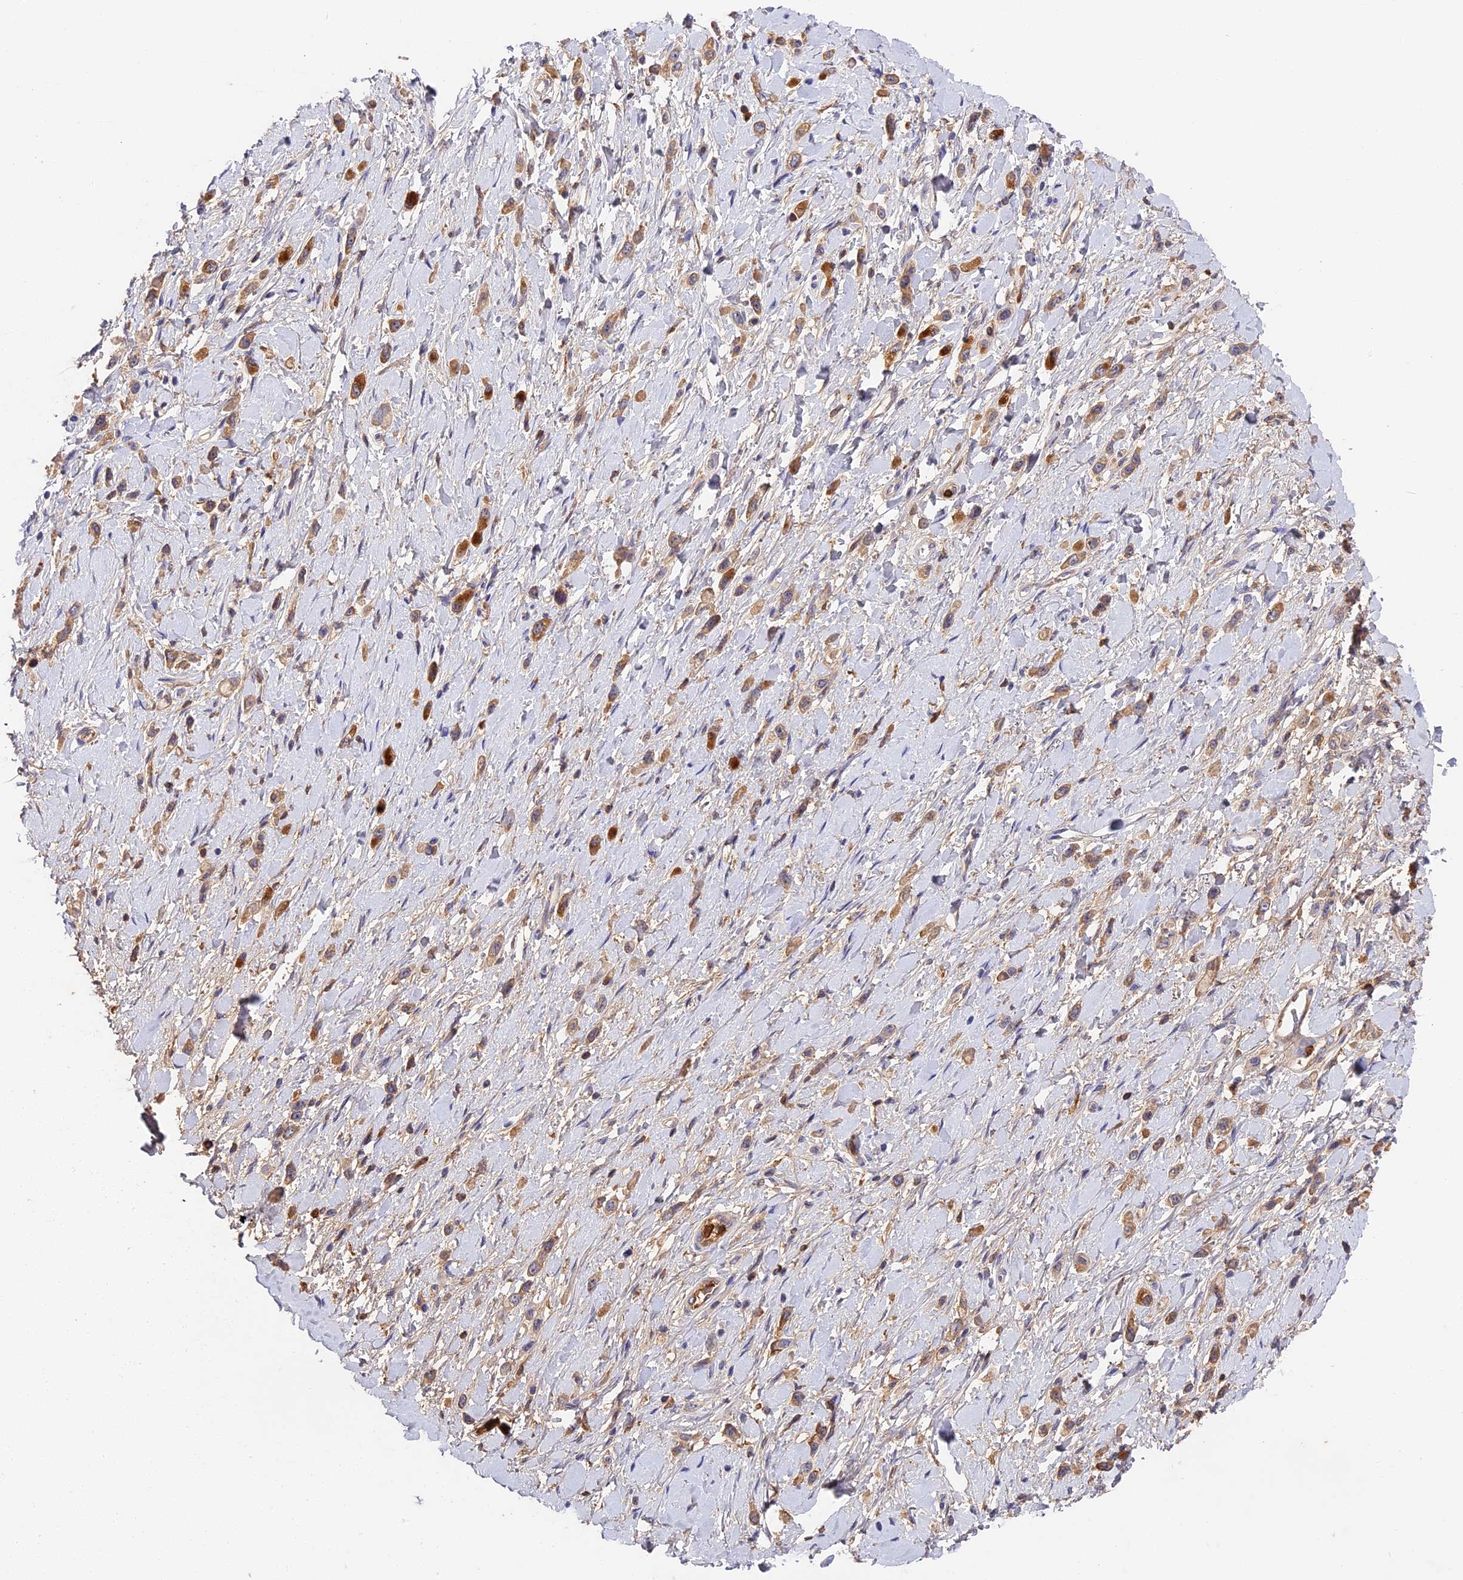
{"staining": {"intensity": "weak", "quantity": ">75%", "location": "cytoplasmic/membranous"}, "tissue": "stomach cancer", "cell_type": "Tumor cells", "image_type": "cancer", "snomed": [{"axis": "morphology", "description": "Adenocarcinoma, NOS"}, {"axis": "topography", "description": "Stomach"}], "caption": "A brown stain highlights weak cytoplasmic/membranous expression of a protein in adenocarcinoma (stomach) tumor cells. The protein of interest is stained brown, and the nuclei are stained in blue (DAB (3,3'-diaminobenzidine) IHC with brightfield microscopy, high magnification).", "gene": "ADGRD1", "patient": {"sex": "female", "age": 65}}